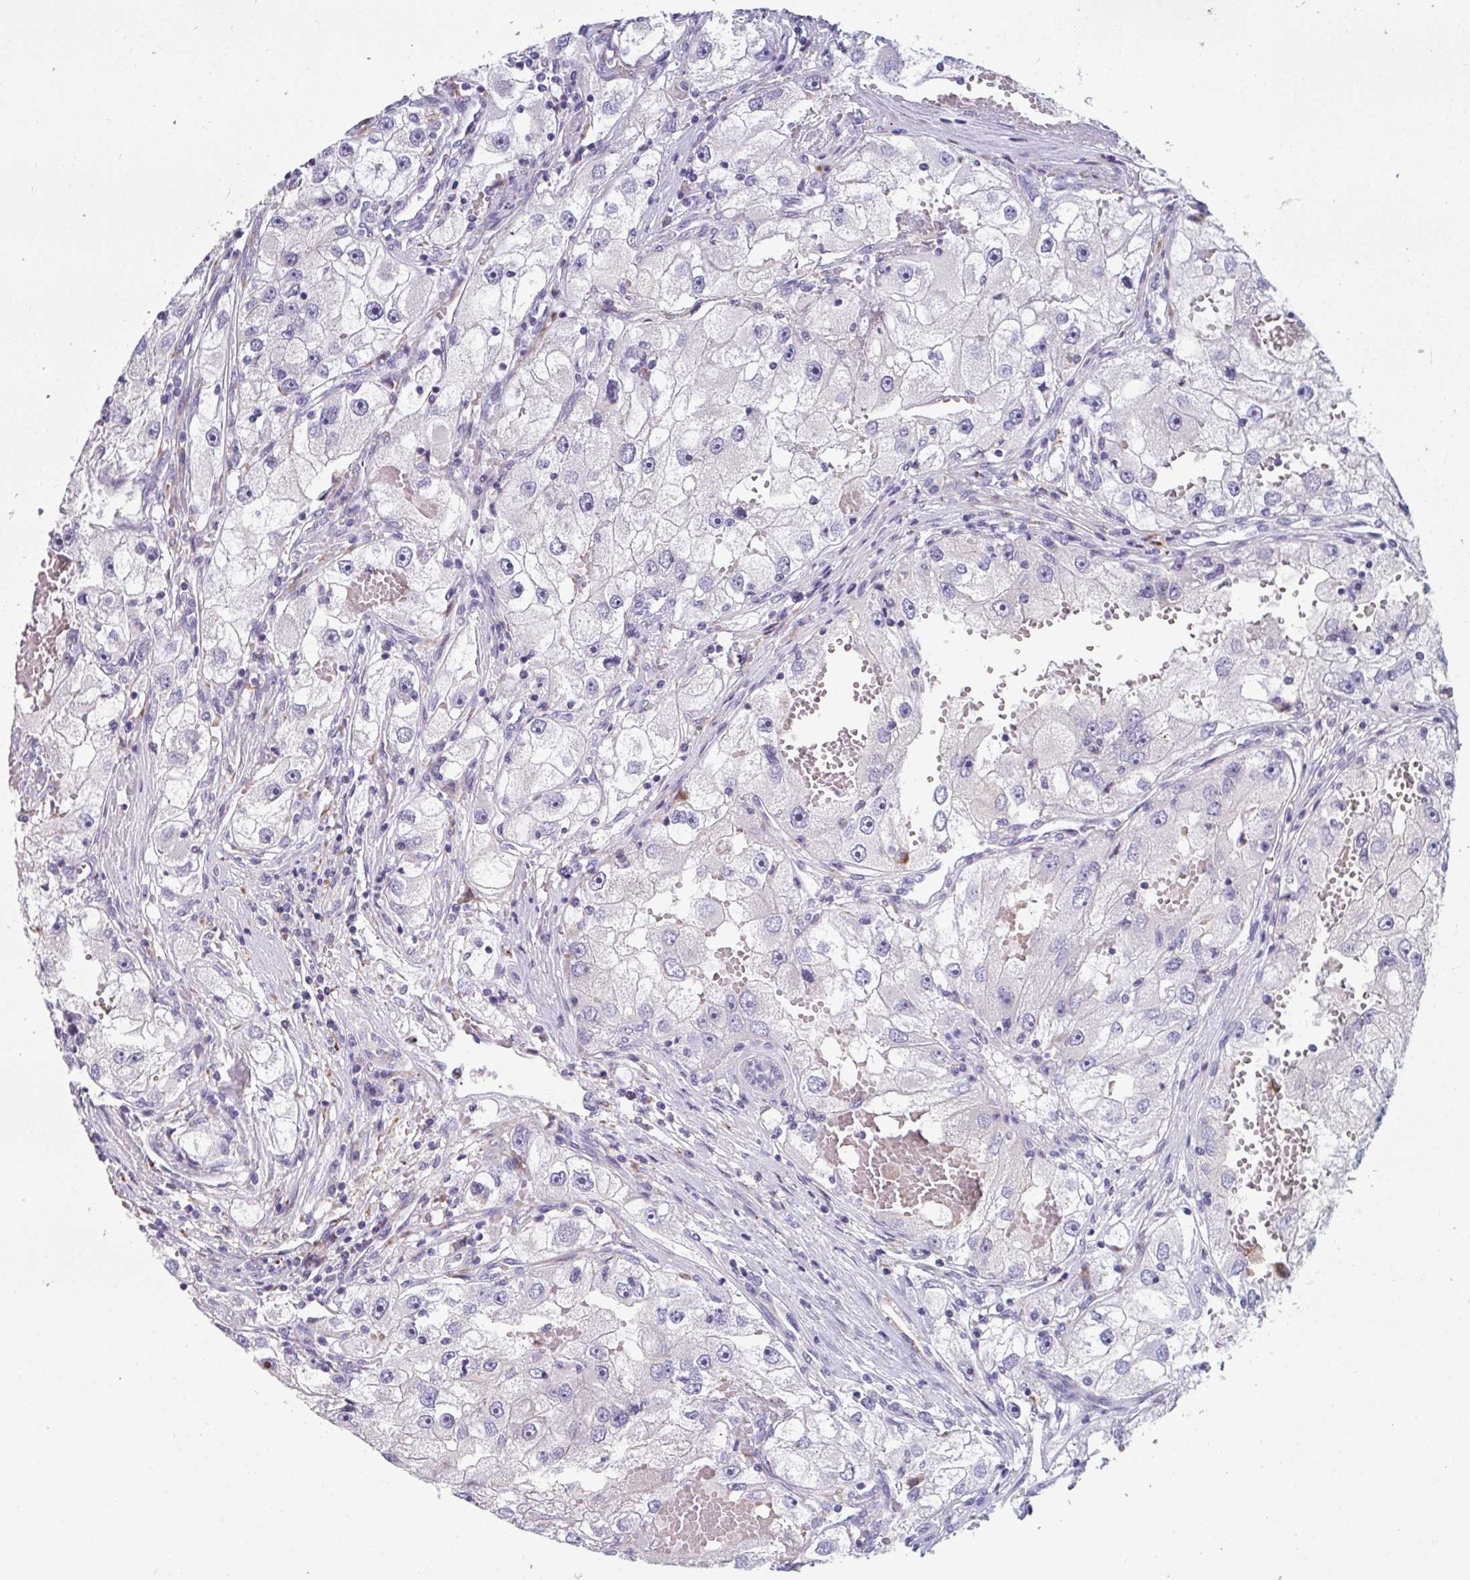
{"staining": {"intensity": "negative", "quantity": "none", "location": "none"}, "tissue": "renal cancer", "cell_type": "Tumor cells", "image_type": "cancer", "snomed": [{"axis": "morphology", "description": "Adenocarcinoma, NOS"}, {"axis": "topography", "description": "Kidney"}], "caption": "This micrograph is of adenocarcinoma (renal) stained with immunohistochemistry to label a protein in brown with the nuclei are counter-stained blue. There is no staining in tumor cells. (Immunohistochemistry (ihc), brightfield microscopy, high magnification).", "gene": "EIF1AD", "patient": {"sex": "male", "age": 63}}